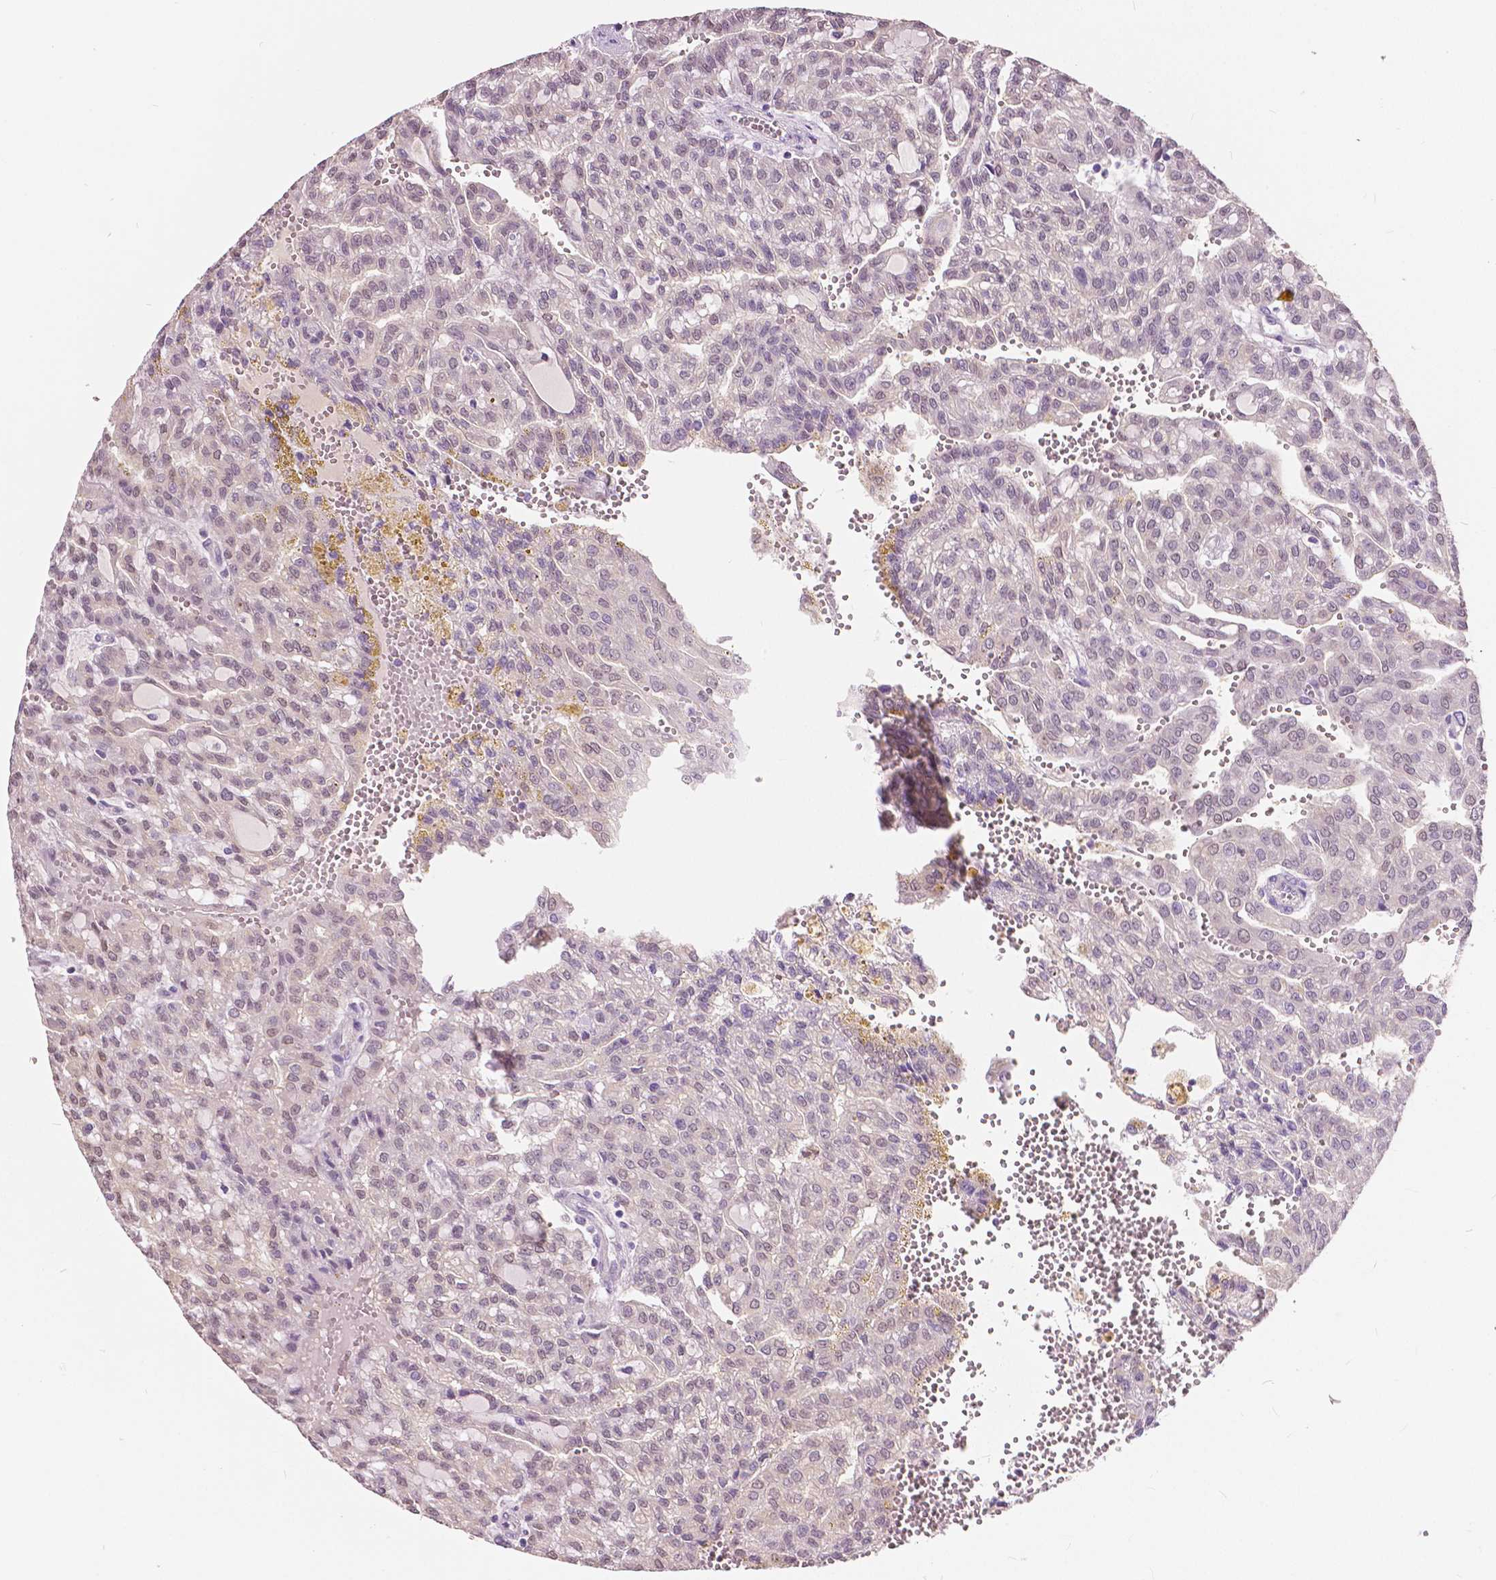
{"staining": {"intensity": "weak", "quantity": "25%-75%", "location": "nuclear"}, "tissue": "renal cancer", "cell_type": "Tumor cells", "image_type": "cancer", "snomed": [{"axis": "morphology", "description": "Adenocarcinoma, NOS"}, {"axis": "topography", "description": "Kidney"}], "caption": "An immunohistochemistry micrograph of tumor tissue is shown. Protein staining in brown labels weak nuclear positivity in renal adenocarcinoma within tumor cells.", "gene": "TKFC", "patient": {"sex": "male", "age": 63}}